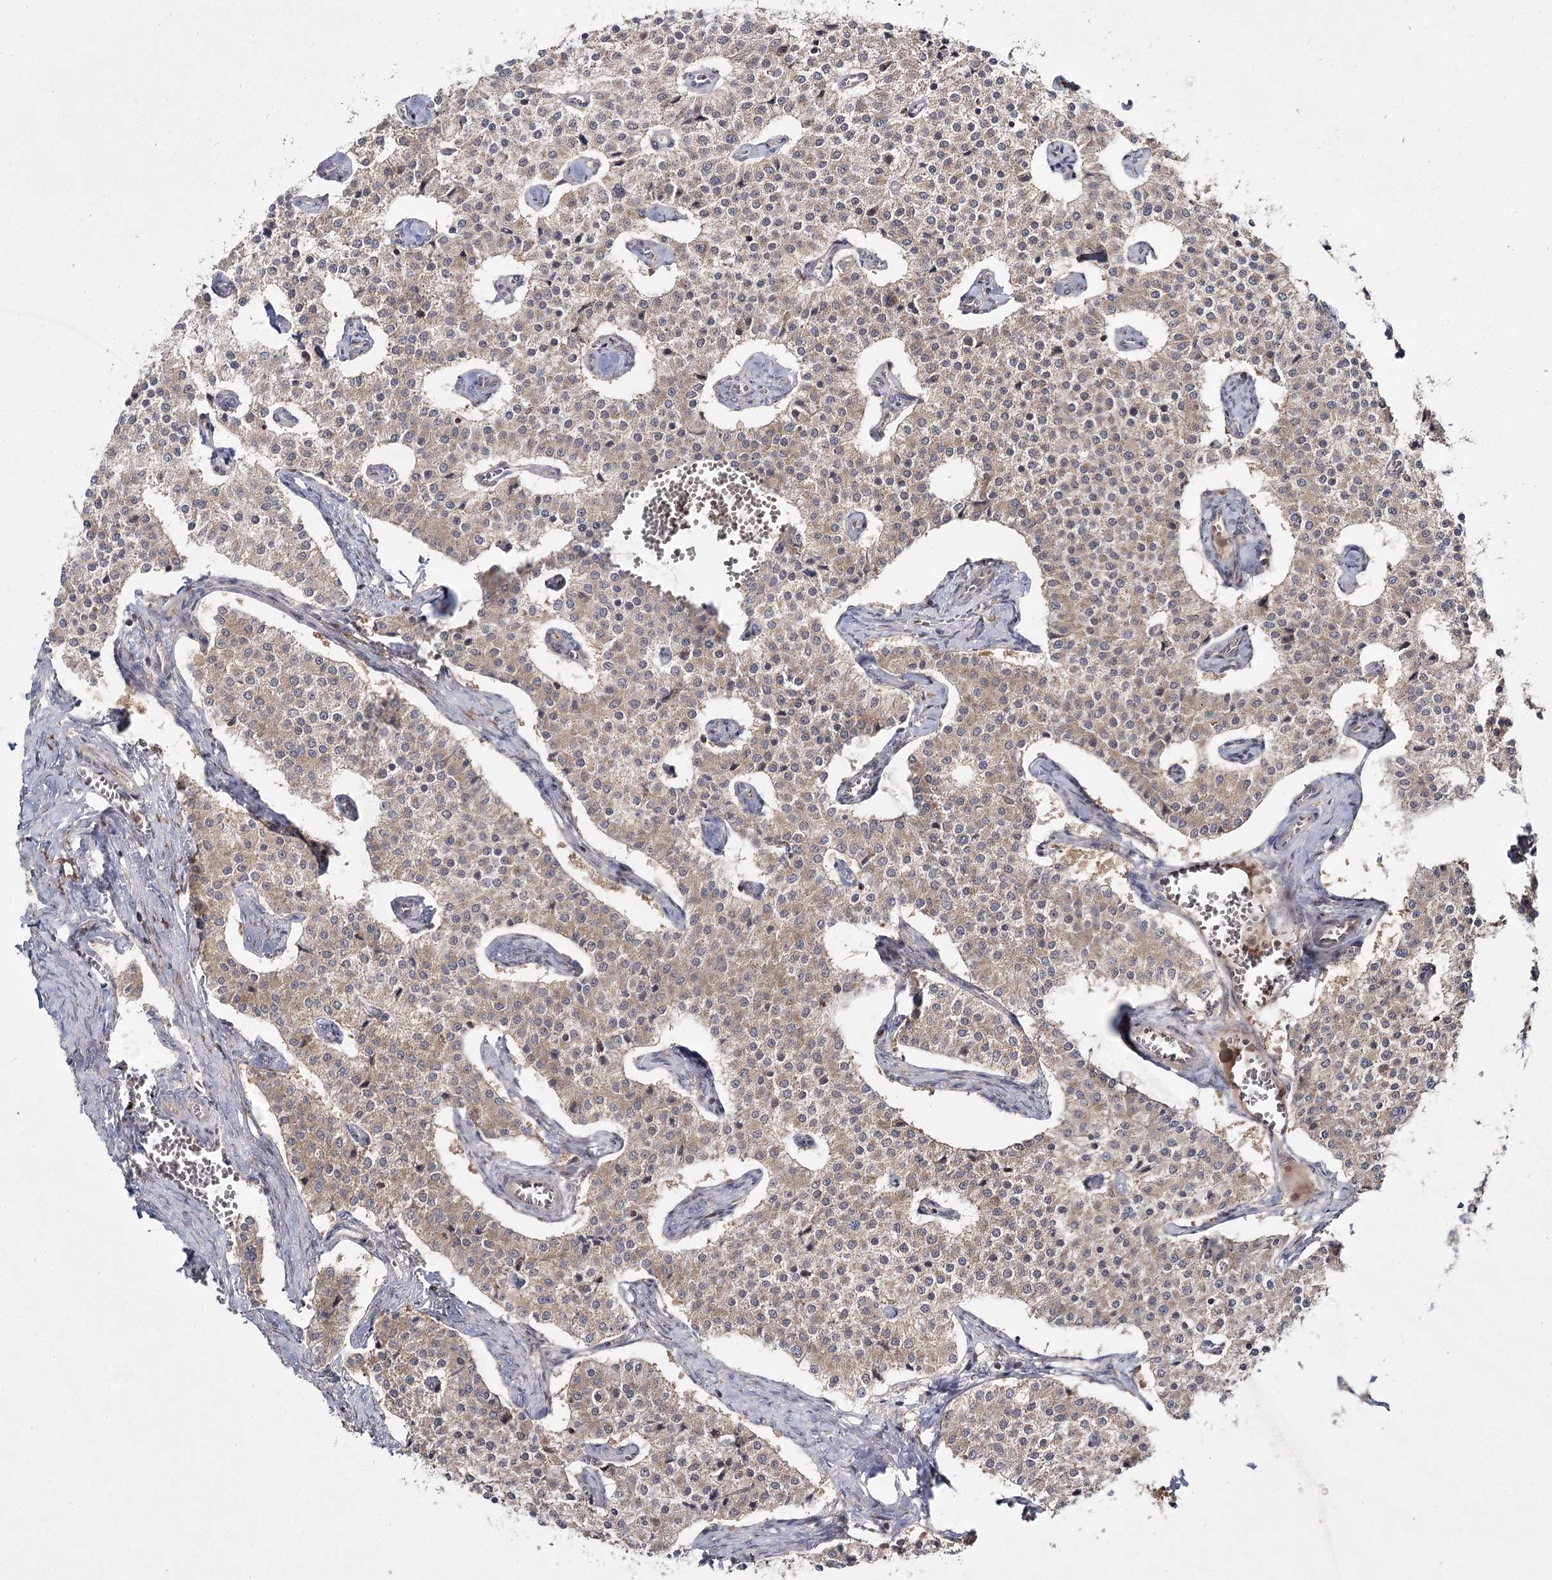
{"staining": {"intensity": "weak", "quantity": ">75%", "location": "cytoplasmic/membranous"}, "tissue": "carcinoid", "cell_type": "Tumor cells", "image_type": "cancer", "snomed": [{"axis": "morphology", "description": "Carcinoid, malignant, NOS"}, {"axis": "topography", "description": "Colon"}], "caption": "A high-resolution image shows immunohistochemistry (IHC) staining of carcinoid (malignant), which reveals weak cytoplasmic/membranous positivity in approximately >75% of tumor cells. The protein is stained brown, and the nuclei are stained in blue (DAB IHC with brightfield microscopy, high magnification).", "gene": "WDR44", "patient": {"sex": "female", "age": 52}}